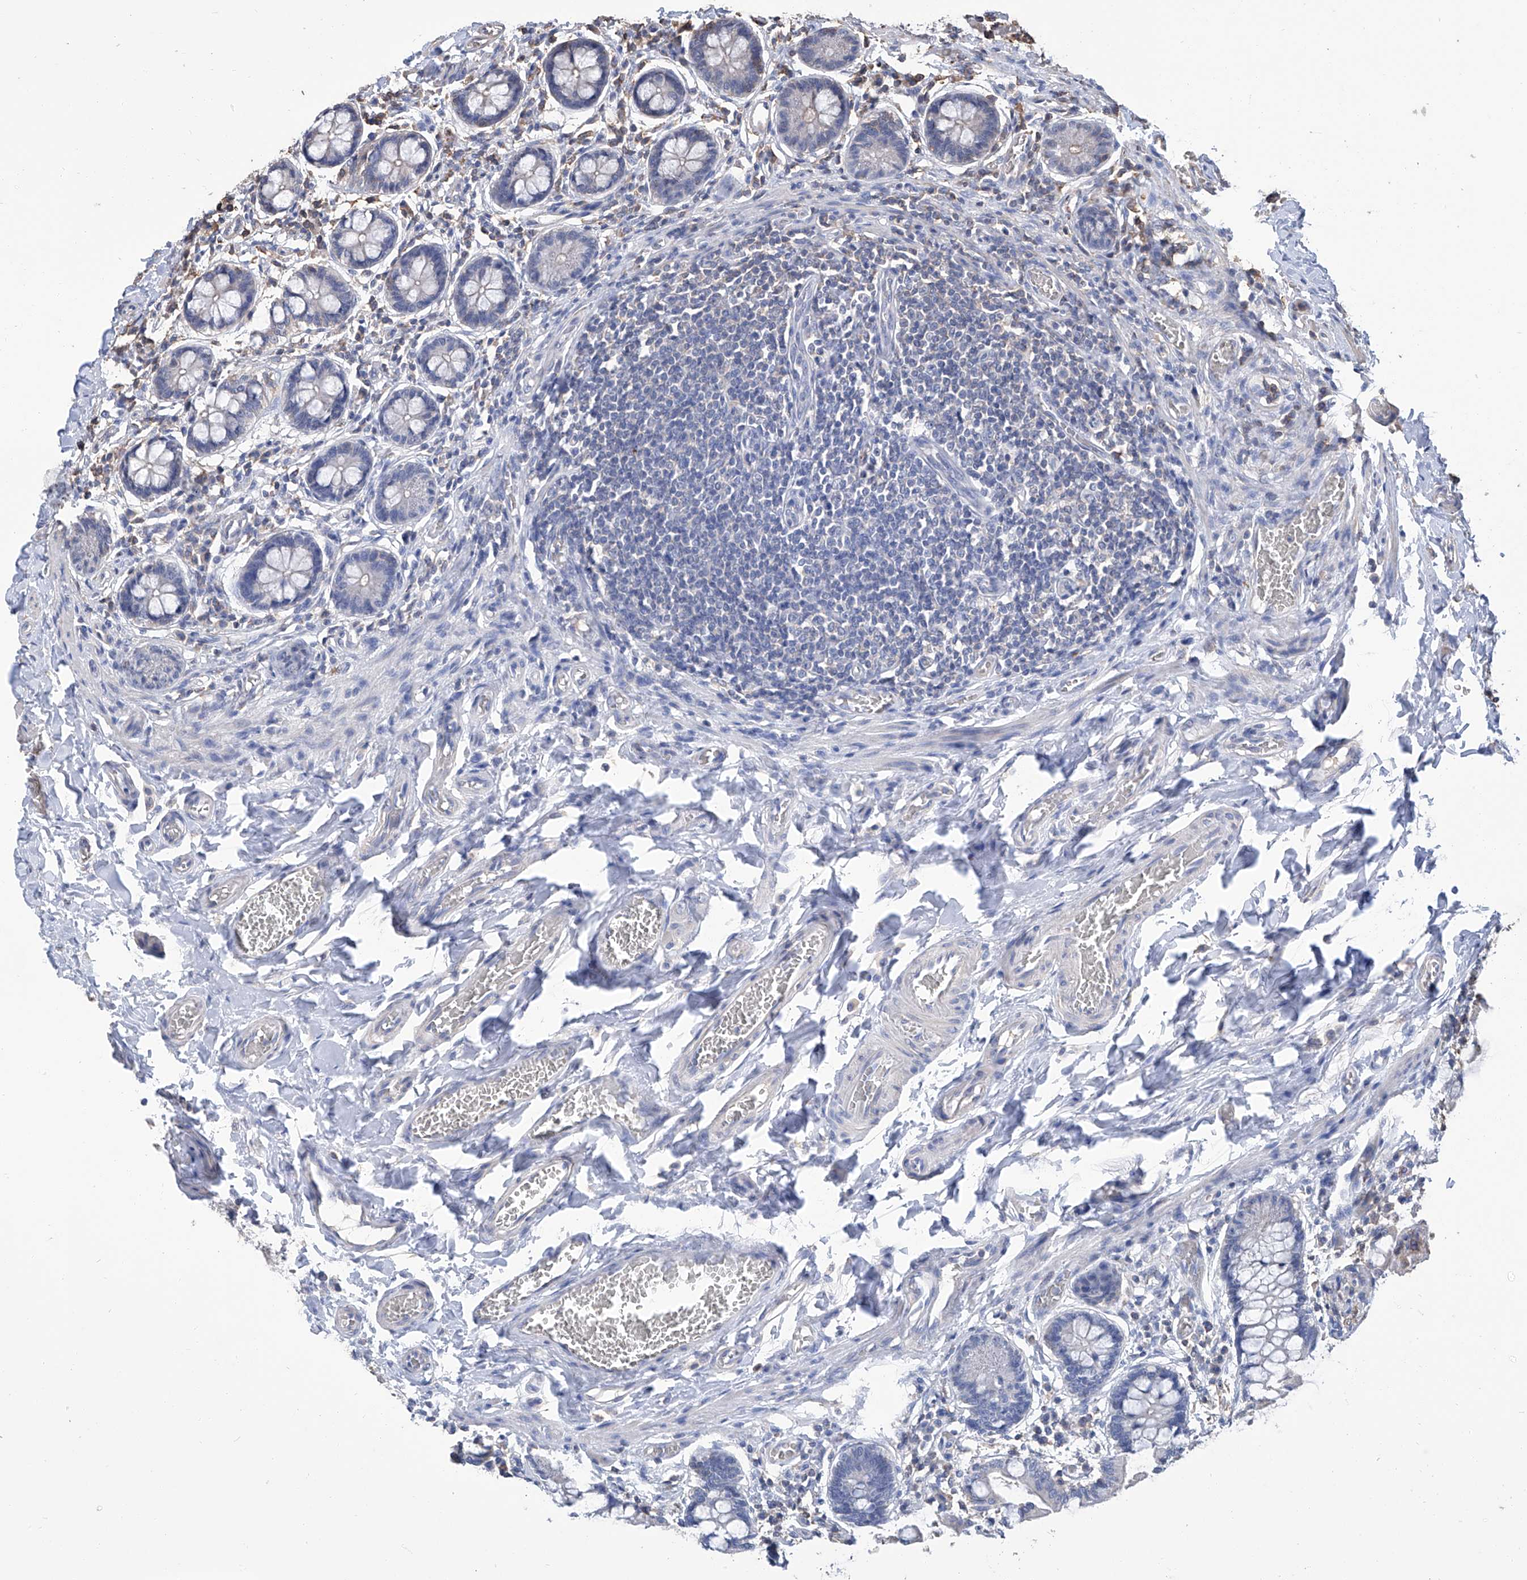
{"staining": {"intensity": "negative", "quantity": "none", "location": "none"}, "tissue": "small intestine", "cell_type": "Glandular cells", "image_type": "normal", "snomed": [{"axis": "morphology", "description": "Normal tissue, NOS"}, {"axis": "topography", "description": "Small intestine"}], "caption": "A photomicrograph of small intestine stained for a protein displays no brown staining in glandular cells. (DAB (3,3'-diaminobenzidine) immunohistochemistry, high magnification).", "gene": "GPT", "patient": {"sex": "male", "age": 52}}